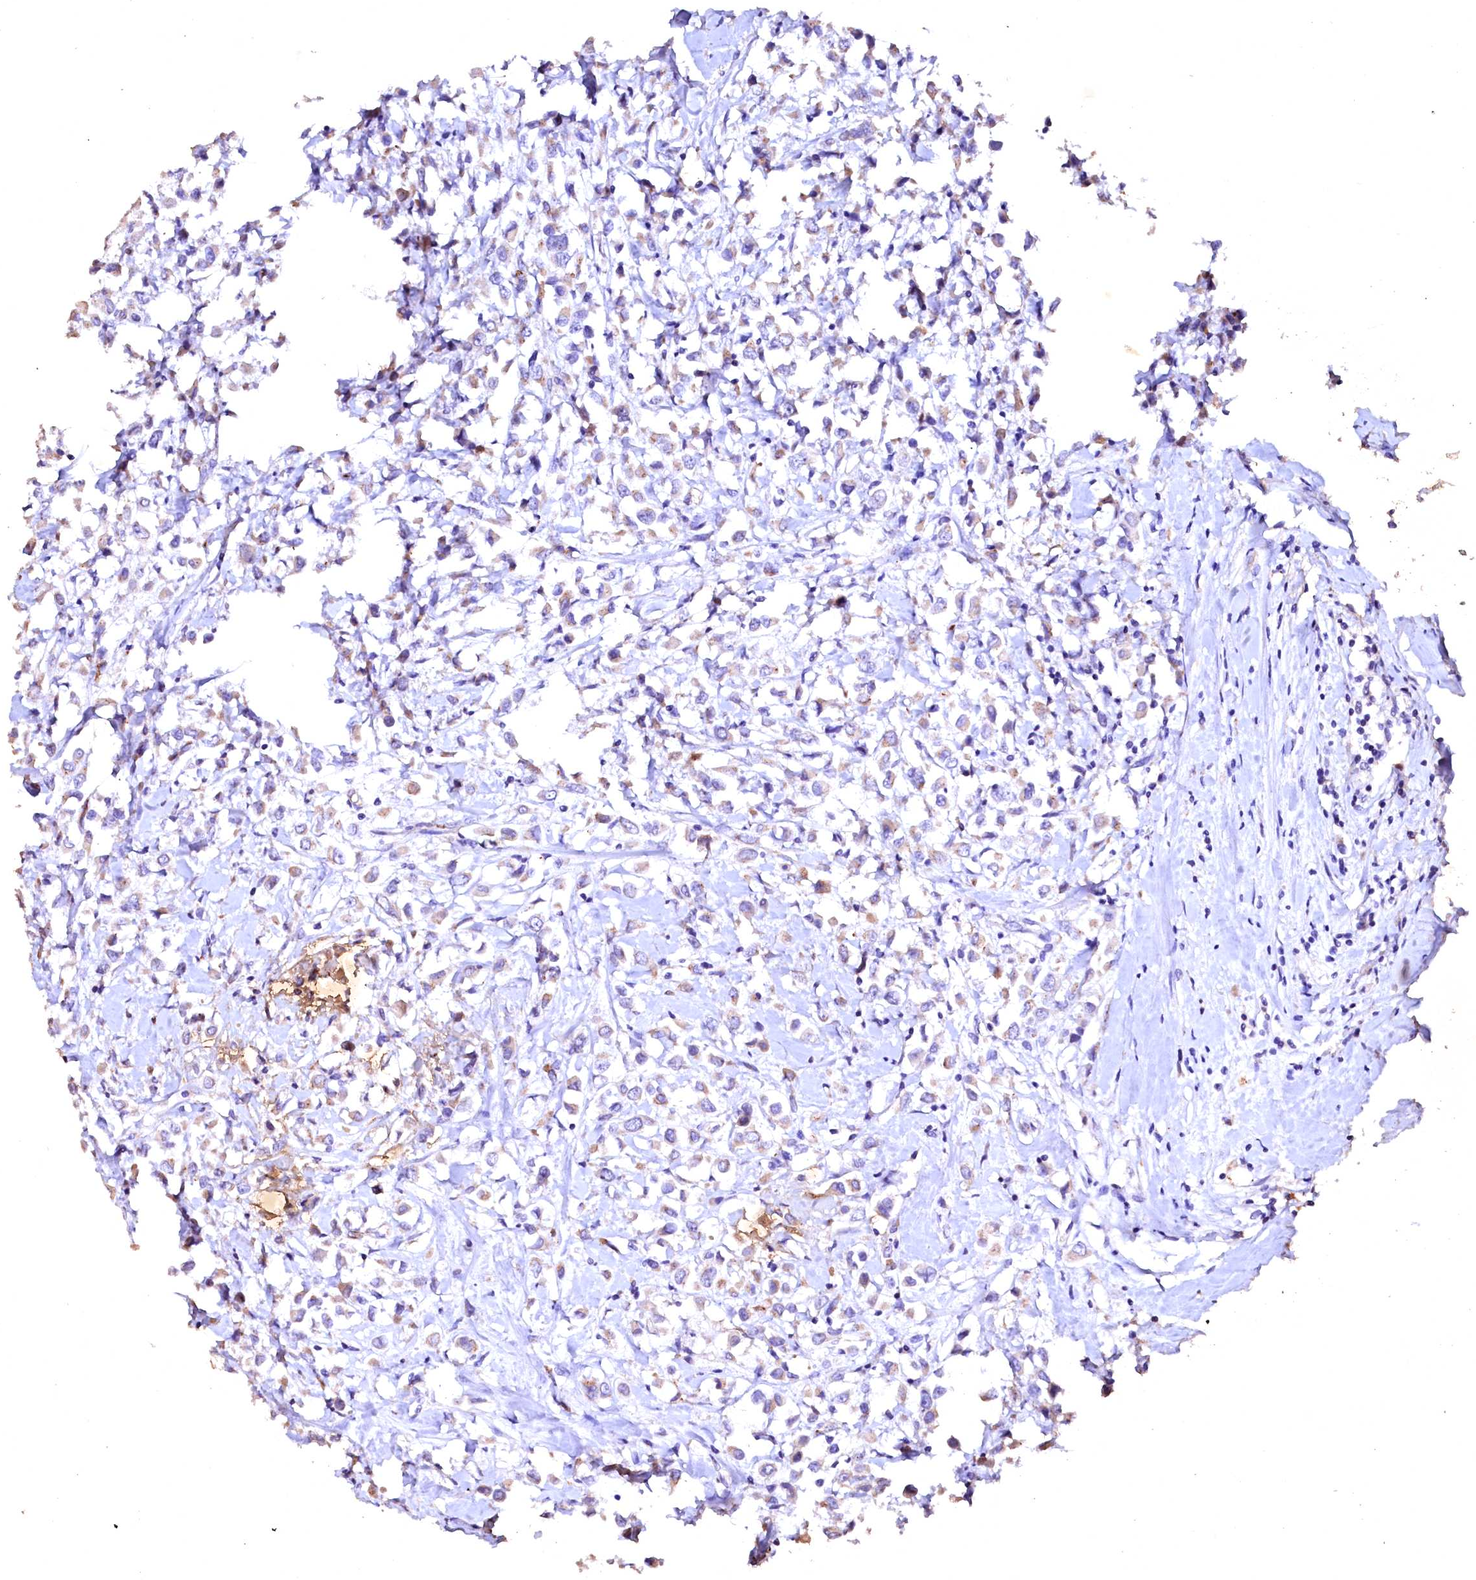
{"staining": {"intensity": "weak", "quantity": "<25%", "location": "cytoplasmic/membranous"}, "tissue": "breast cancer", "cell_type": "Tumor cells", "image_type": "cancer", "snomed": [{"axis": "morphology", "description": "Duct carcinoma"}, {"axis": "topography", "description": "Breast"}], "caption": "The immunohistochemistry (IHC) histopathology image has no significant expression in tumor cells of breast cancer (infiltrating ductal carcinoma) tissue. The staining was performed using DAB to visualize the protein expression in brown, while the nuclei were stained in blue with hematoxylin (Magnification: 20x).", "gene": "VPS36", "patient": {"sex": "female", "age": 87}}